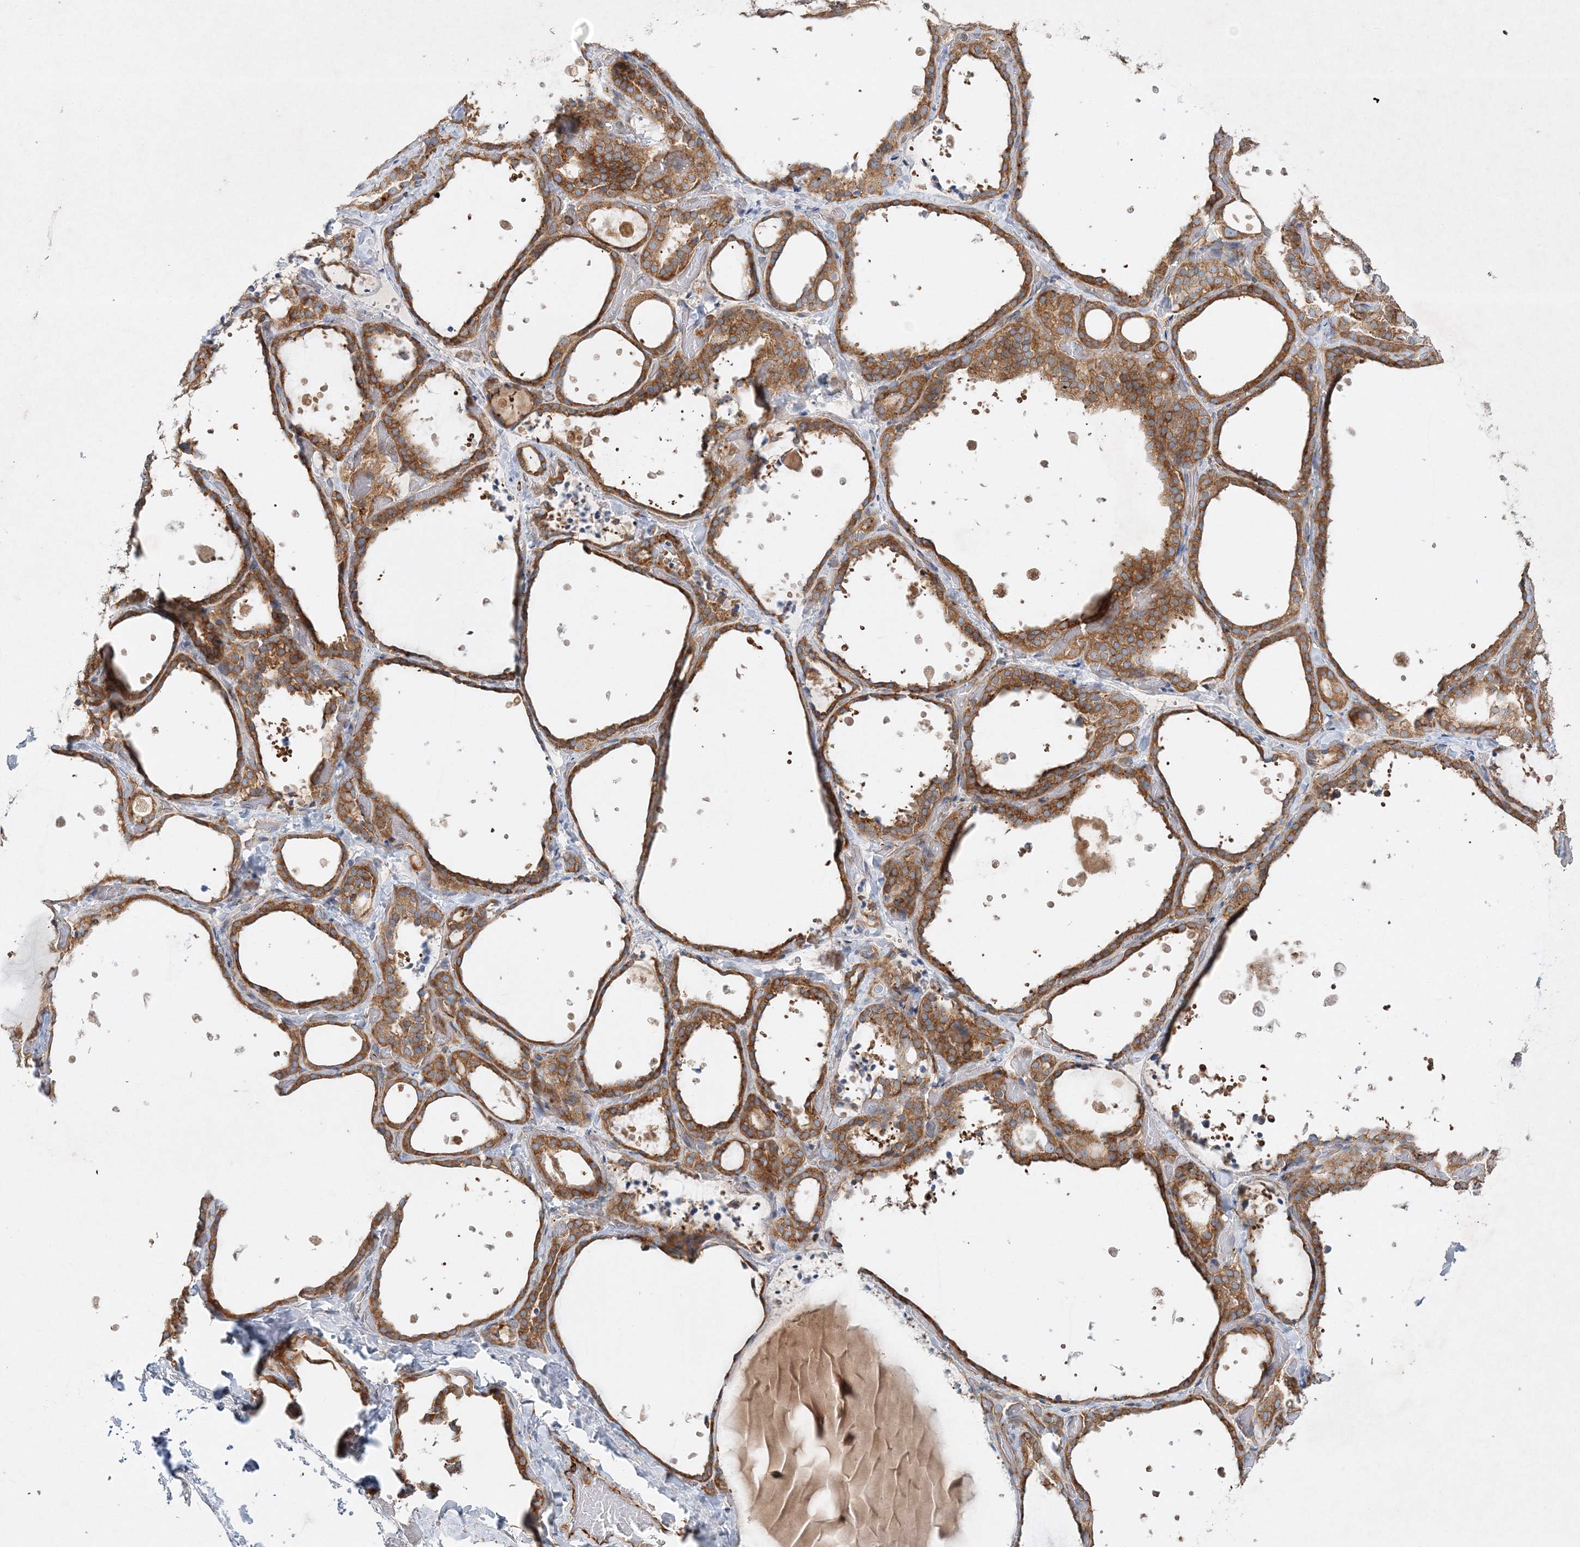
{"staining": {"intensity": "moderate", "quantity": ">75%", "location": "cytoplasmic/membranous"}, "tissue": "thyroid gland", "cell_type": "Glandular cells", "image_type": "normal", "snomed": [{"axis": "morphology", "description": "Normal tissue, NOS"}, {"axis": "topography", "description": "Thyroid gland"}], "caption": "Unremarkable thyroid gland displays moderate cytoplasmic/membranous expression in approximately >75% of glandular cells, visualized by immunohistochemistry.", "gene": "WDR37", "patient": {"sex": "female", "age": 44}}